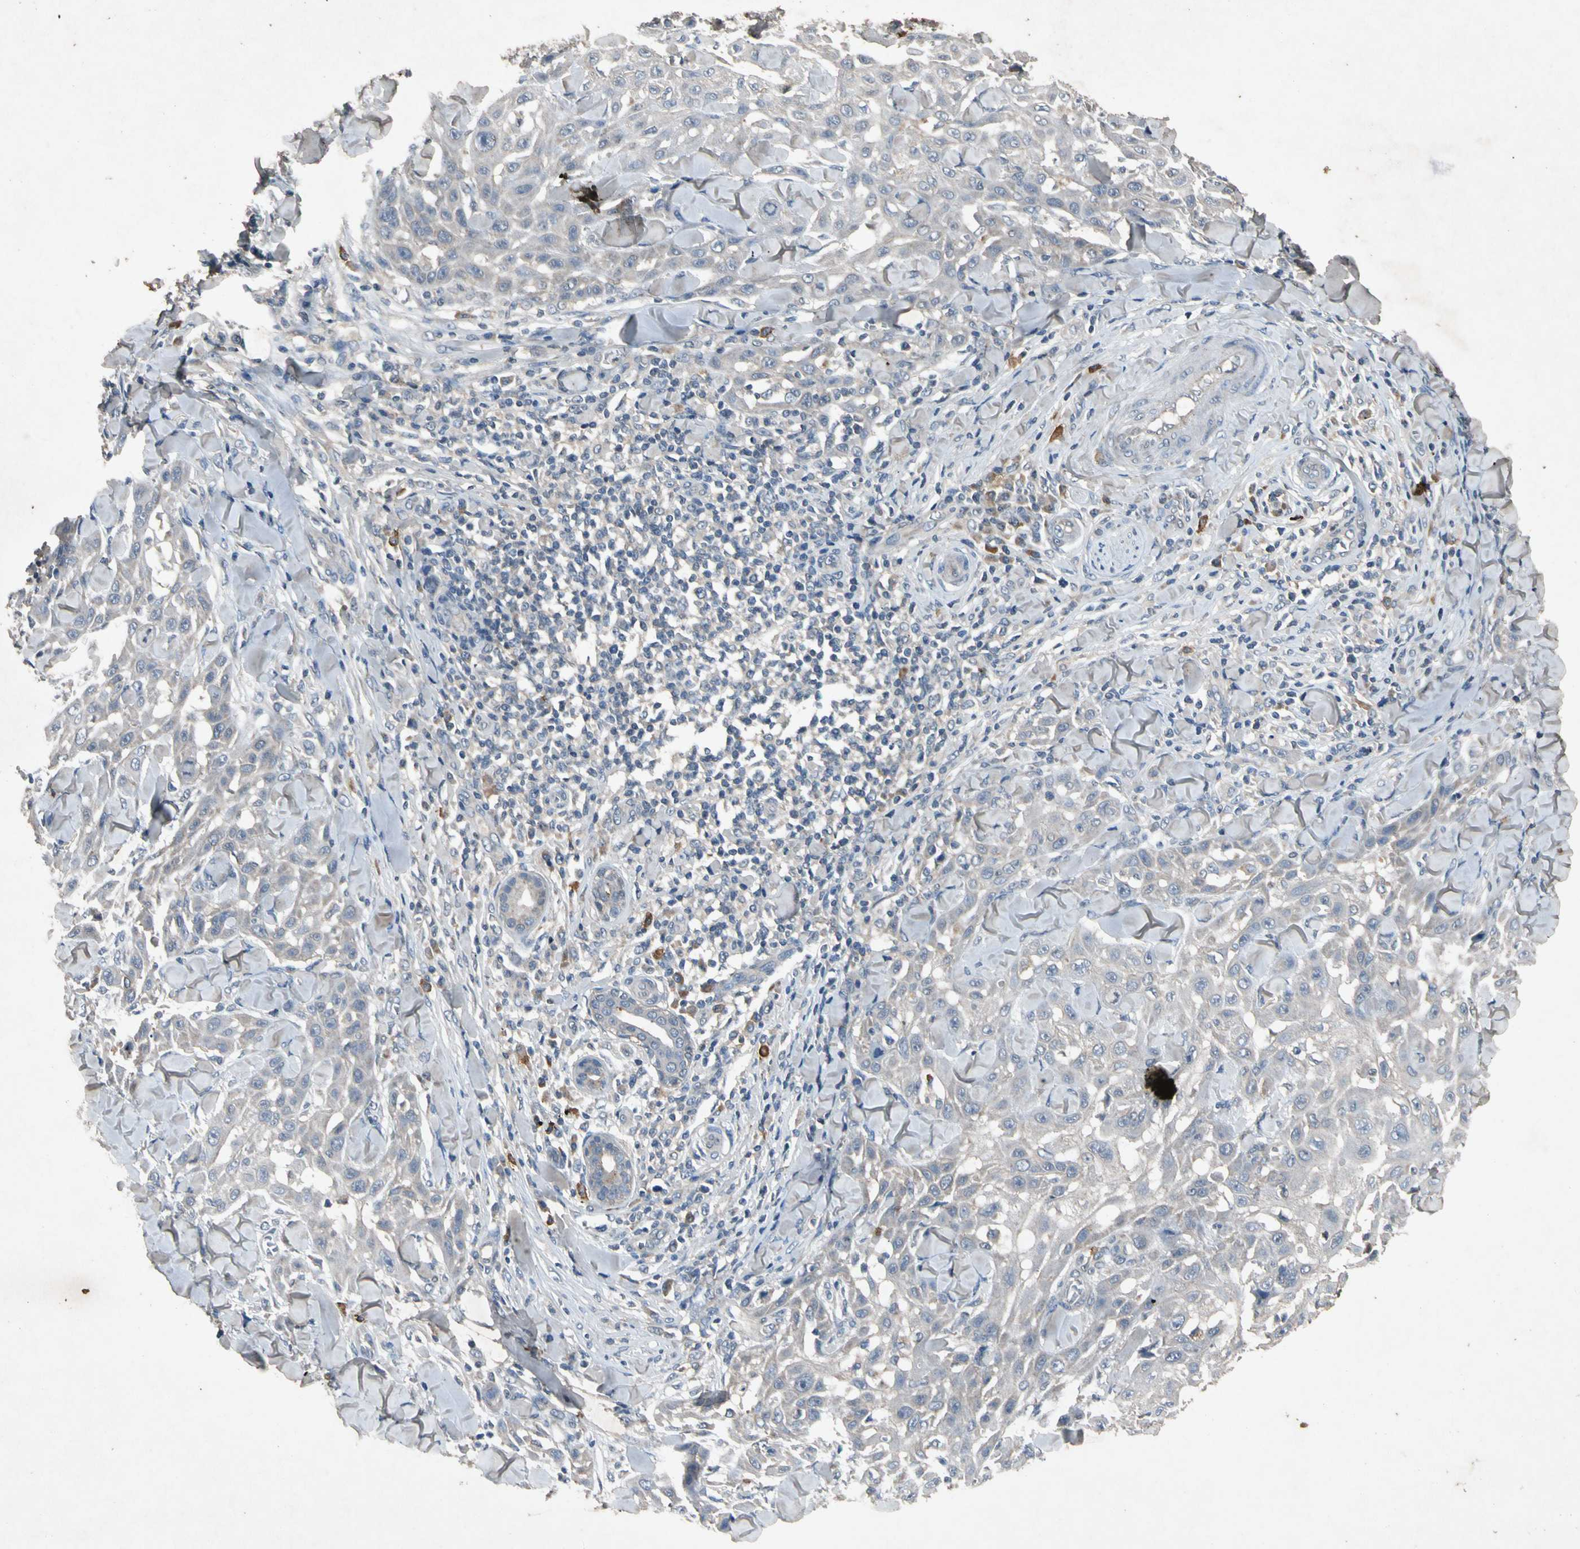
{"staining": {"intensity": "weak", "quantity": "<25%", "location": "cytoplasmic/membranous"}, "tissue": "skin cancer", "cell_type": "Tumor cells", "image_type": "cancer", "snomed": [{"axis": "morphology", "description": "Squamous cell carcinoma, NOS"}, {"axis": "topography", "description": "Skin"}], "caption": "Micrograph shows no protein positivity in tumor cells of skin cancer tissue.", "gene": "GPLD1", "patient": {"sex": "male", "age": 24}}